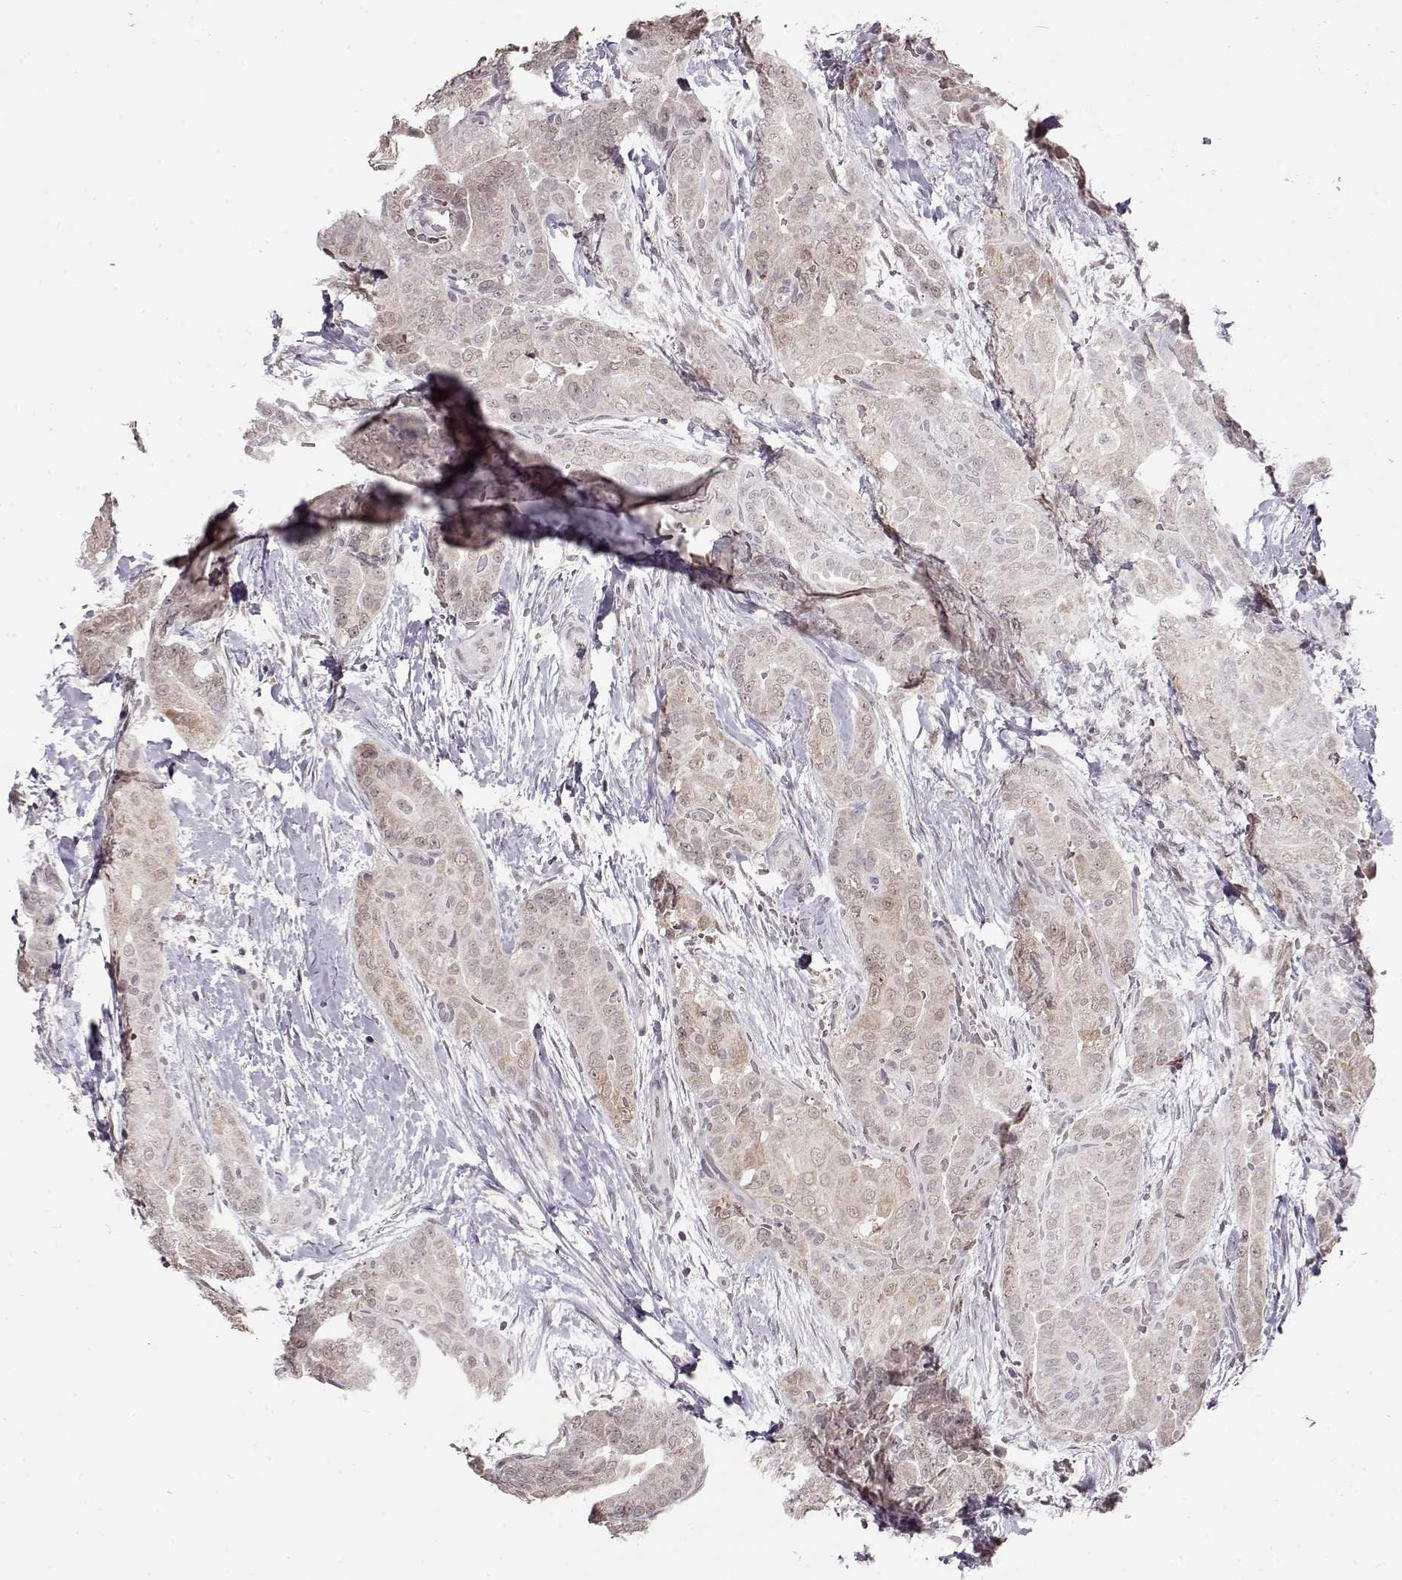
{"staining": {"intensity": "weak", "quantity": "25%-75%", "location": "cytoplasmic/membranous,nuclear"}, "tissue": "thyroid cancer", "cell_type": "Tumor cells", "image_type": "cancer", "snomed": [{"axis": "morphology", "description": "Papillary adenocarcinoma, NOS"}, {"axis": "topography", "description": "Thyroid gland"}], "caption": "Protein staining reveals weak cytoplasmic/membranous and nuclear expression in about 25%-75% of tumor cells in thyroid papillary adenocarcinoma. (brown staining indicates protein expression, while blue staining denotes nuclei).", "gene": "PCP4", "patient": {"sex": "male", "age": 61}}